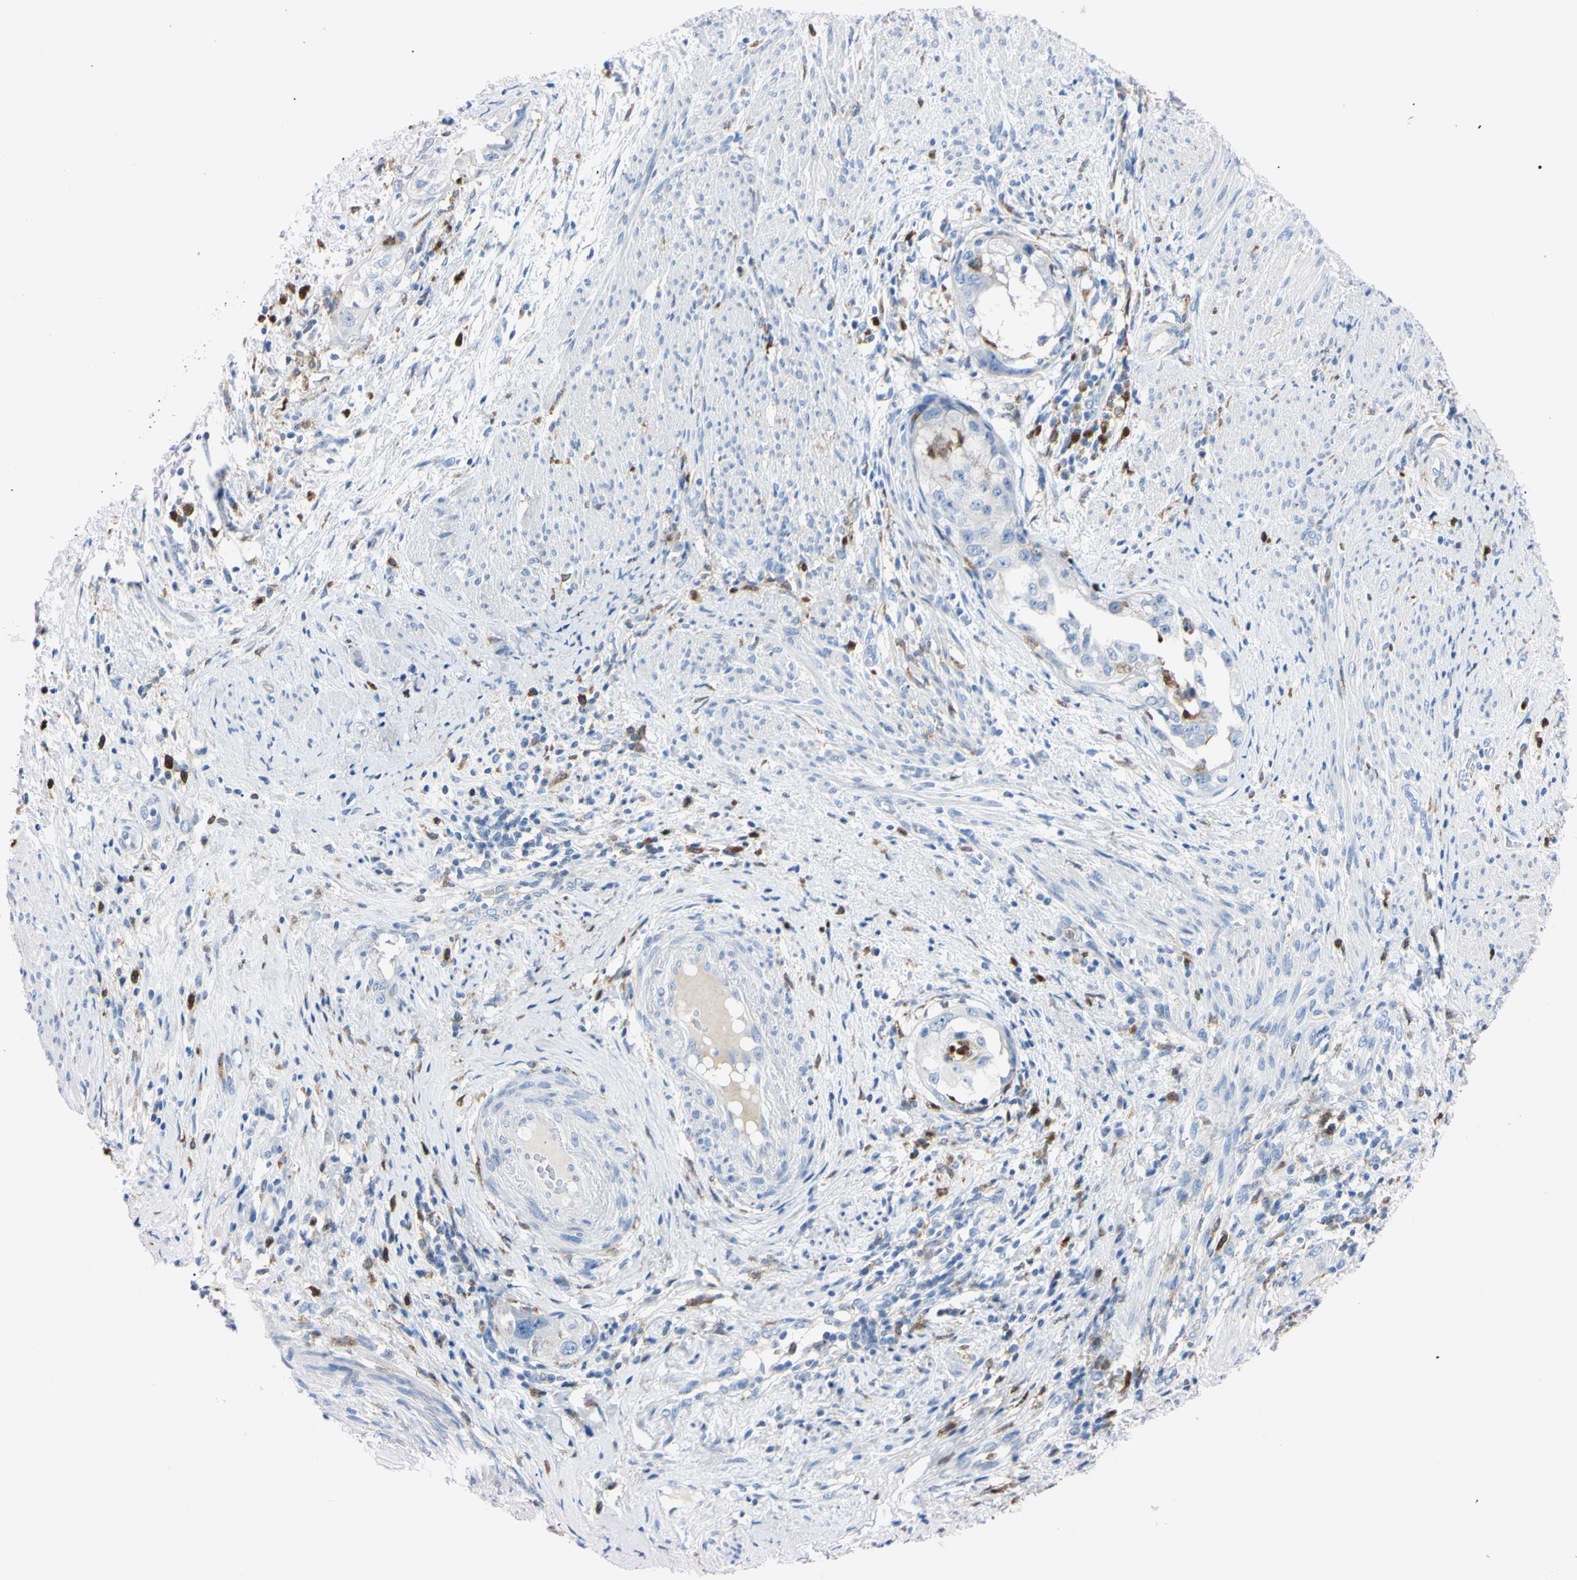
{"staining": {"intensity": "negative", "quantity": "none", "location": "none"}, "tissue": "endometrial cancer", "cell_type": "Tumor cells", "image_type": "cancer", "snomed": [{"axis": "morphology", "description": "Adenocarcinoma, NOS"}, {"axis": "topography", "description": "Endometrium"}], "caption": "Immunohistochemistry histopathology image of human endometrial adenocarcinoma stained for a protein (brown), which reveals no expression in tumor cells.", "gene": "NCF4", "patient": {"sex": "female", "age": 85}}